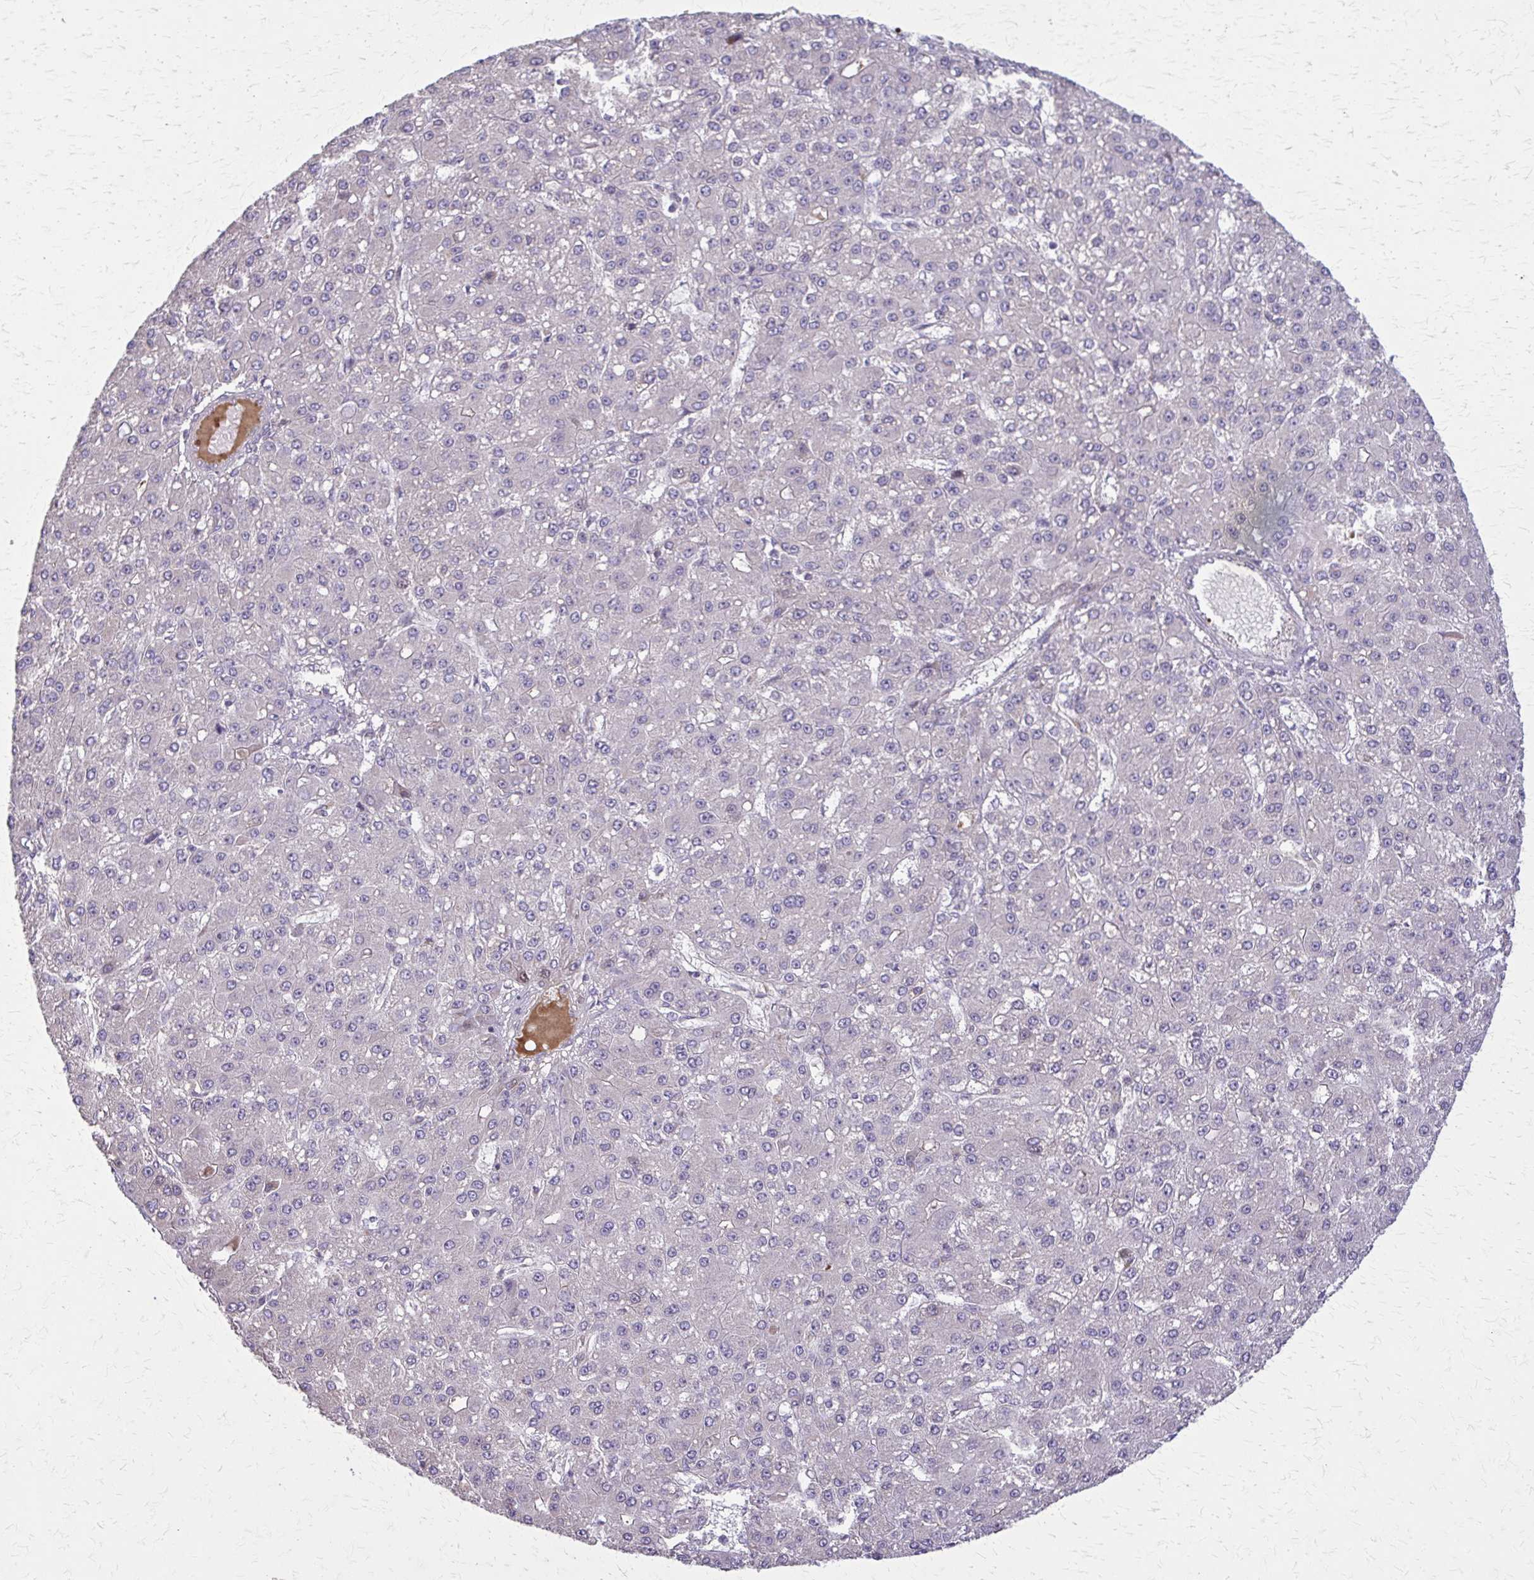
{"staining": {"intensity": "negative", "quantity": "none", "location": "none"}, "tissue": "liver cancer", "cell_type": "Tumor cells", "image_type": "cancer", "snomed": [{"axis": "morphology", "description": "Carcinoma, Hepatocellular, NOS"}, {"axis": "topography", "description": "Liver"}], "caption": "Tumor cells show no significant protein positivity in liver cancer.", "gene": "NRBF2", "patient": {"sex": "male", "age": 67}}